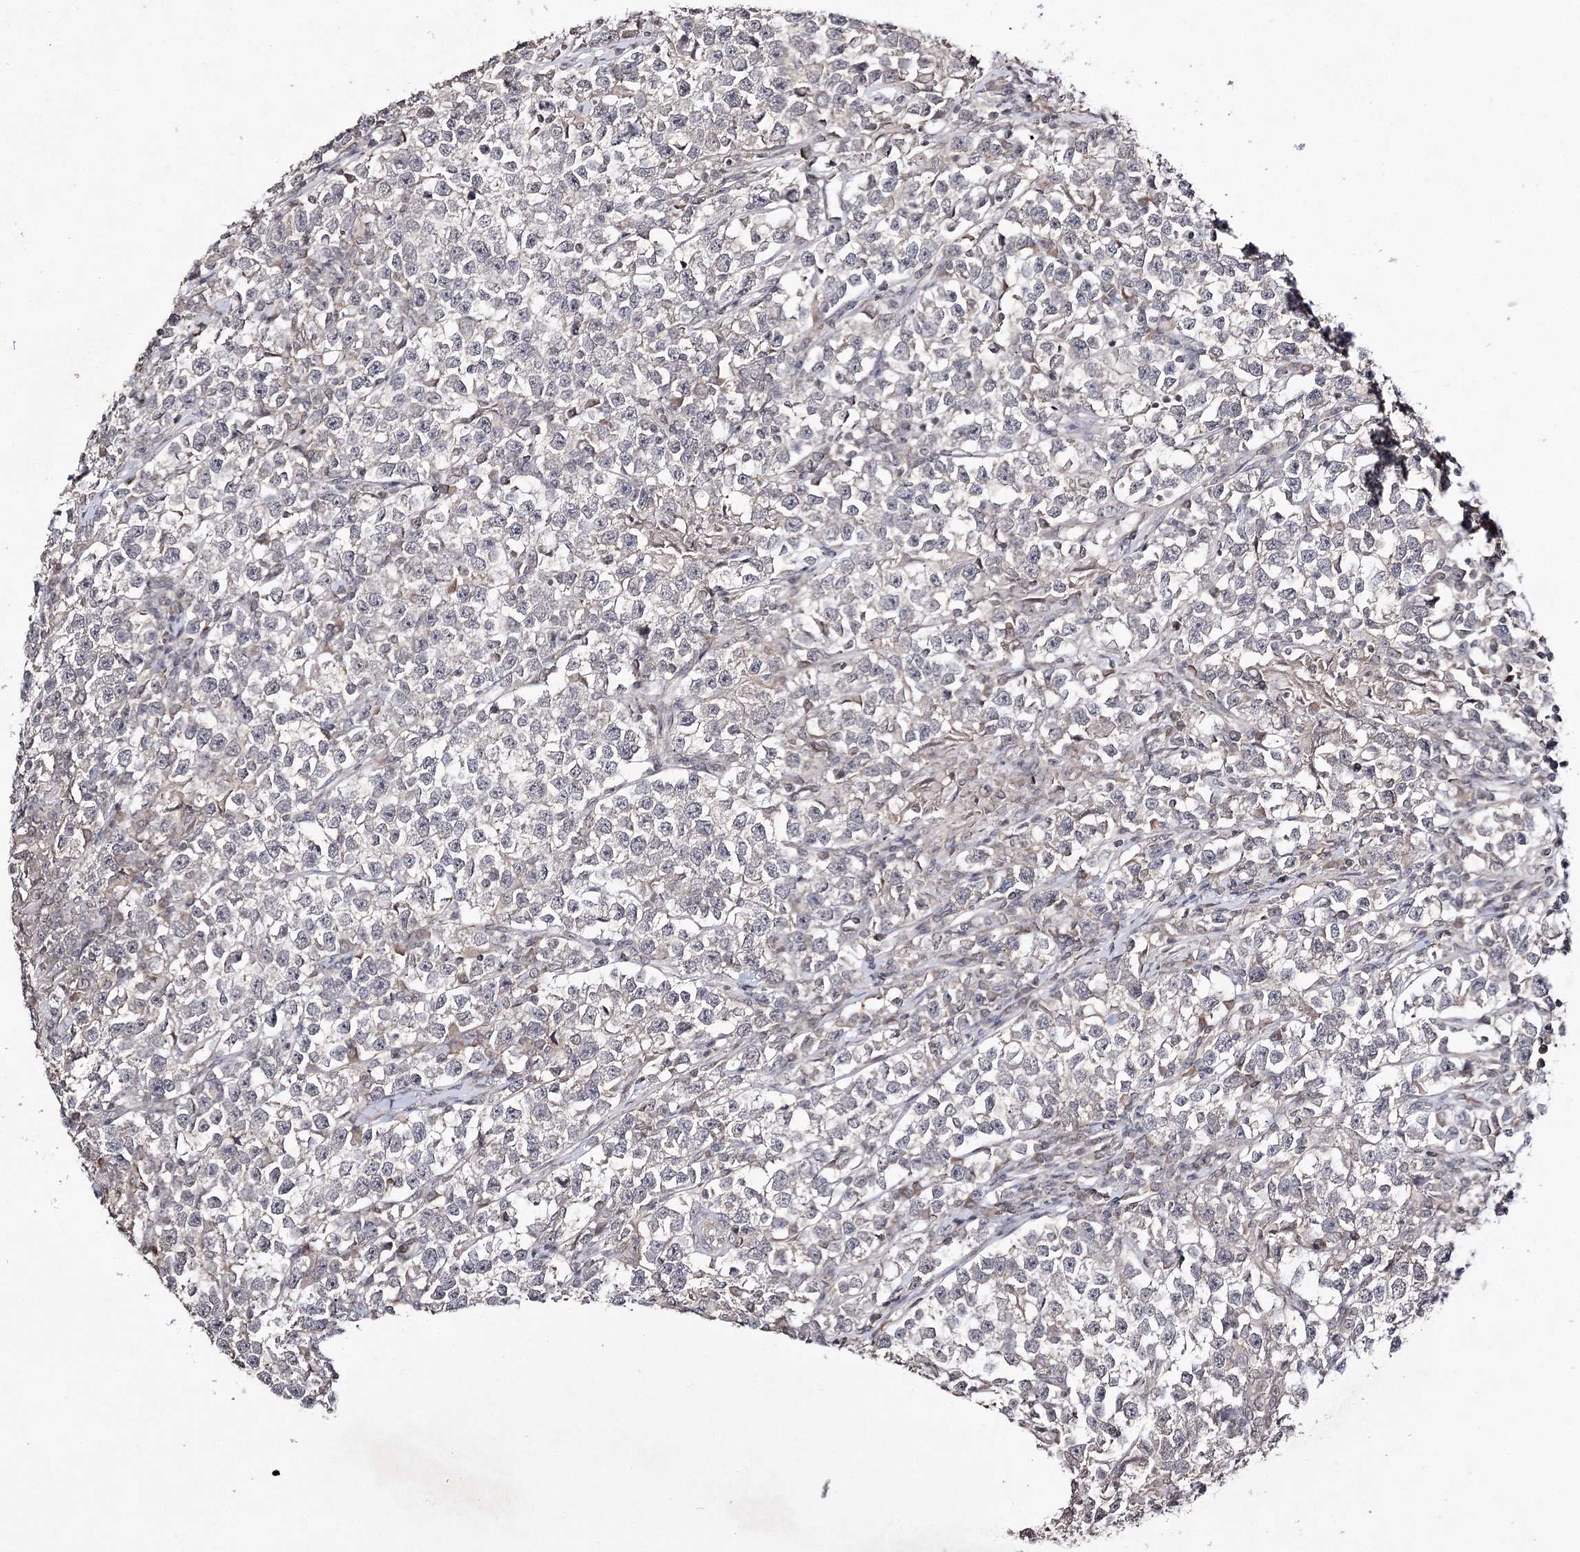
{"staining": {"intensity": "negative", "quantity": "none", "location": "none"}, "tissue": "testis cancer", "cell_type": "Tumor cells", "image_type": "cancer", "snomed": [{"axis": "morphology", "description": "Normal tissue, NOS"}, {"axis": "morphology", "description": "Seminoma, NOS"}, {"axis": "topography", "description": "Testis"}], "caption": "Testis cancer (seminoma) stained for a protein using IHC displays no expression tumor cells.", "gene": "SYNGR3", "patient": {"sex": "male", "age": 43}}